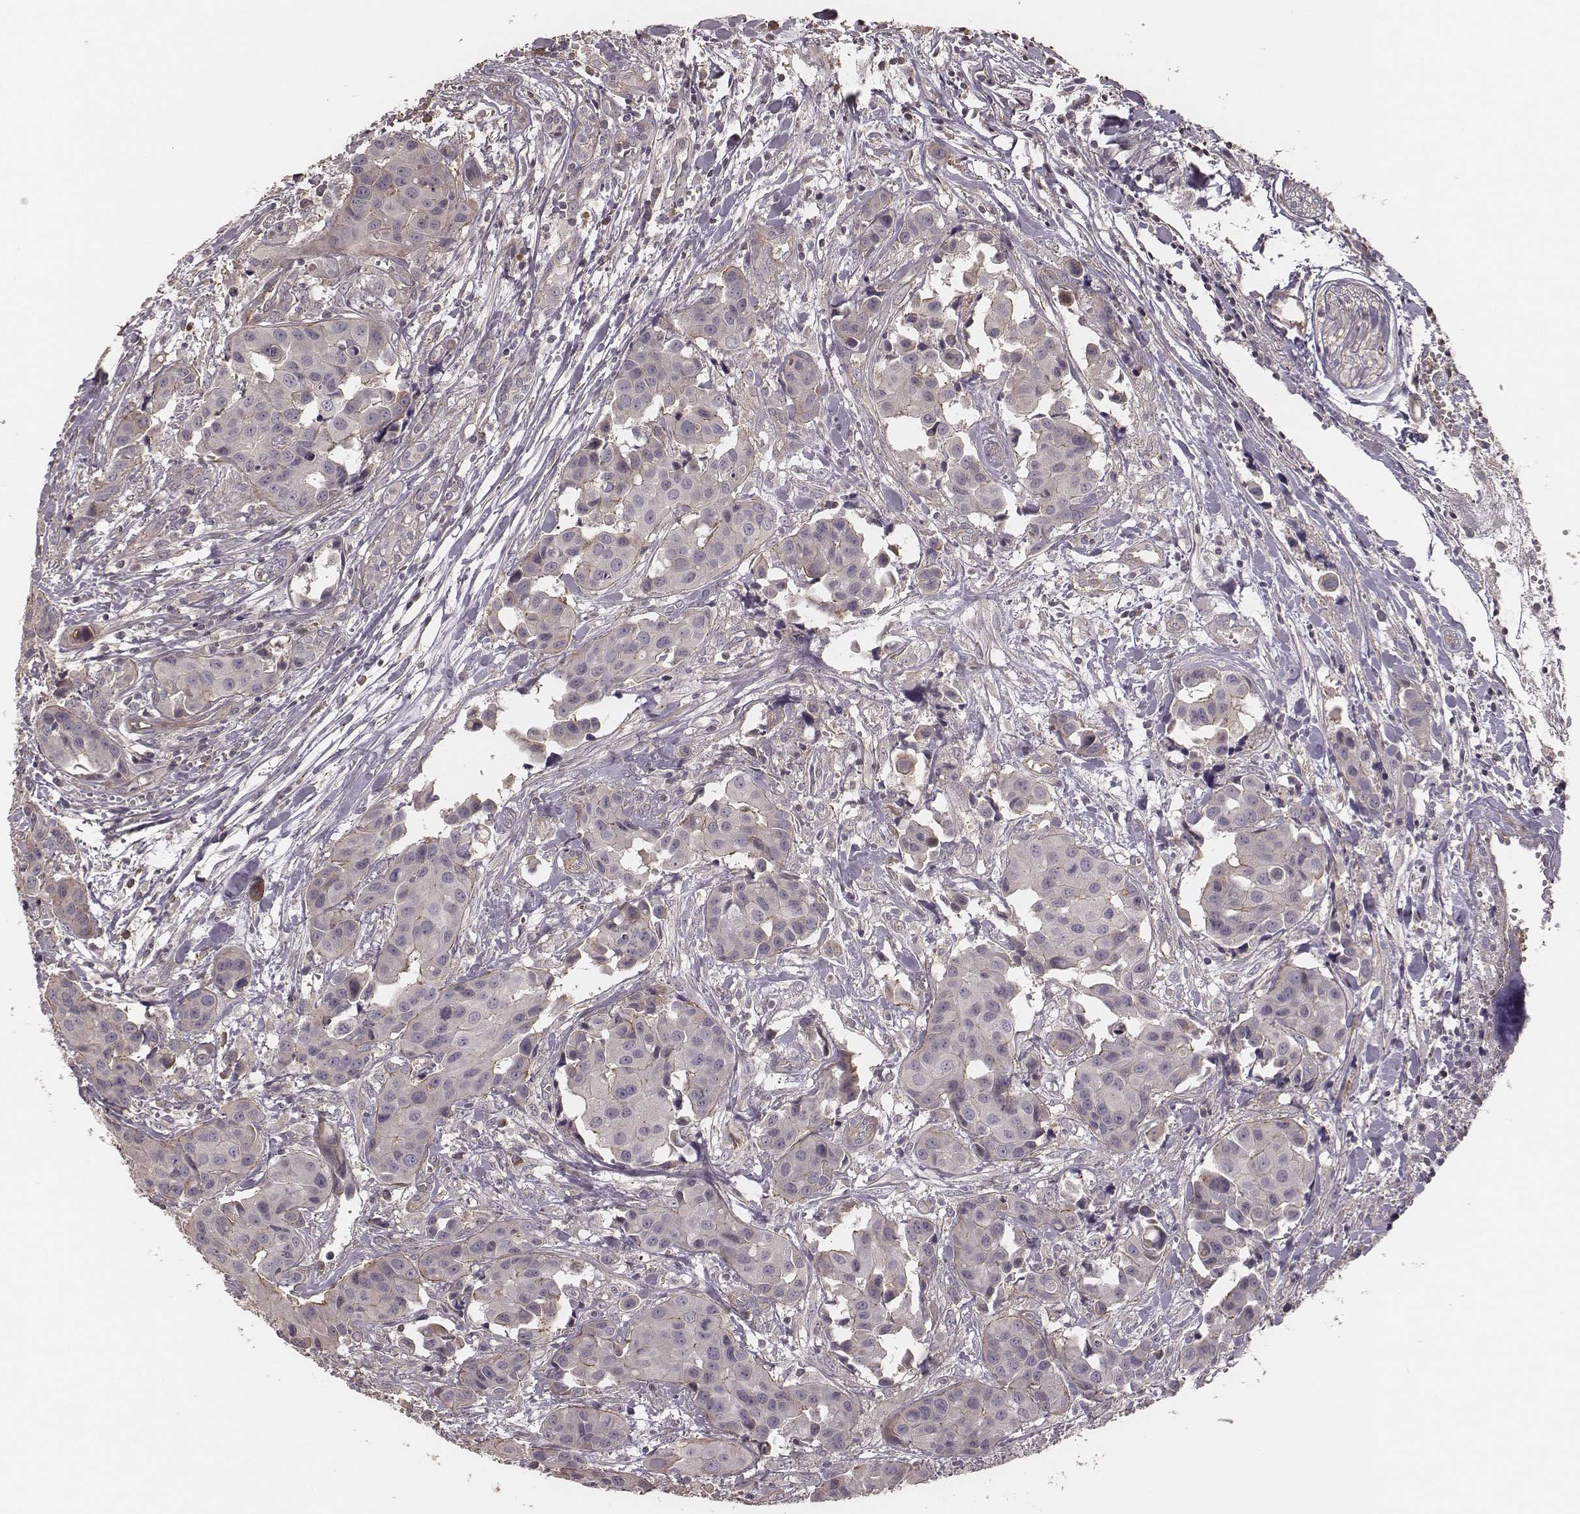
{"staining": {"intensity": "negative", "quantity": "none", "location": "none"}, "tissue": "head and neck cancer", "cell_type": "Tumor cells", "image_type": "cancer", "snomed": [{"axis": "morphology", "description": "Adenocarcinoma, NOS"}, {"axis": "topography", "description": "Head-Neck"}], "caption": "IHC photomicrograph of neoplastic tissue: human head and neck adenocarcinoma stained with DAB demonstrates no significant protein expression in tumor cells.", "gene": "OTOGL", "patient": {"sex": "male", "age": 76}}